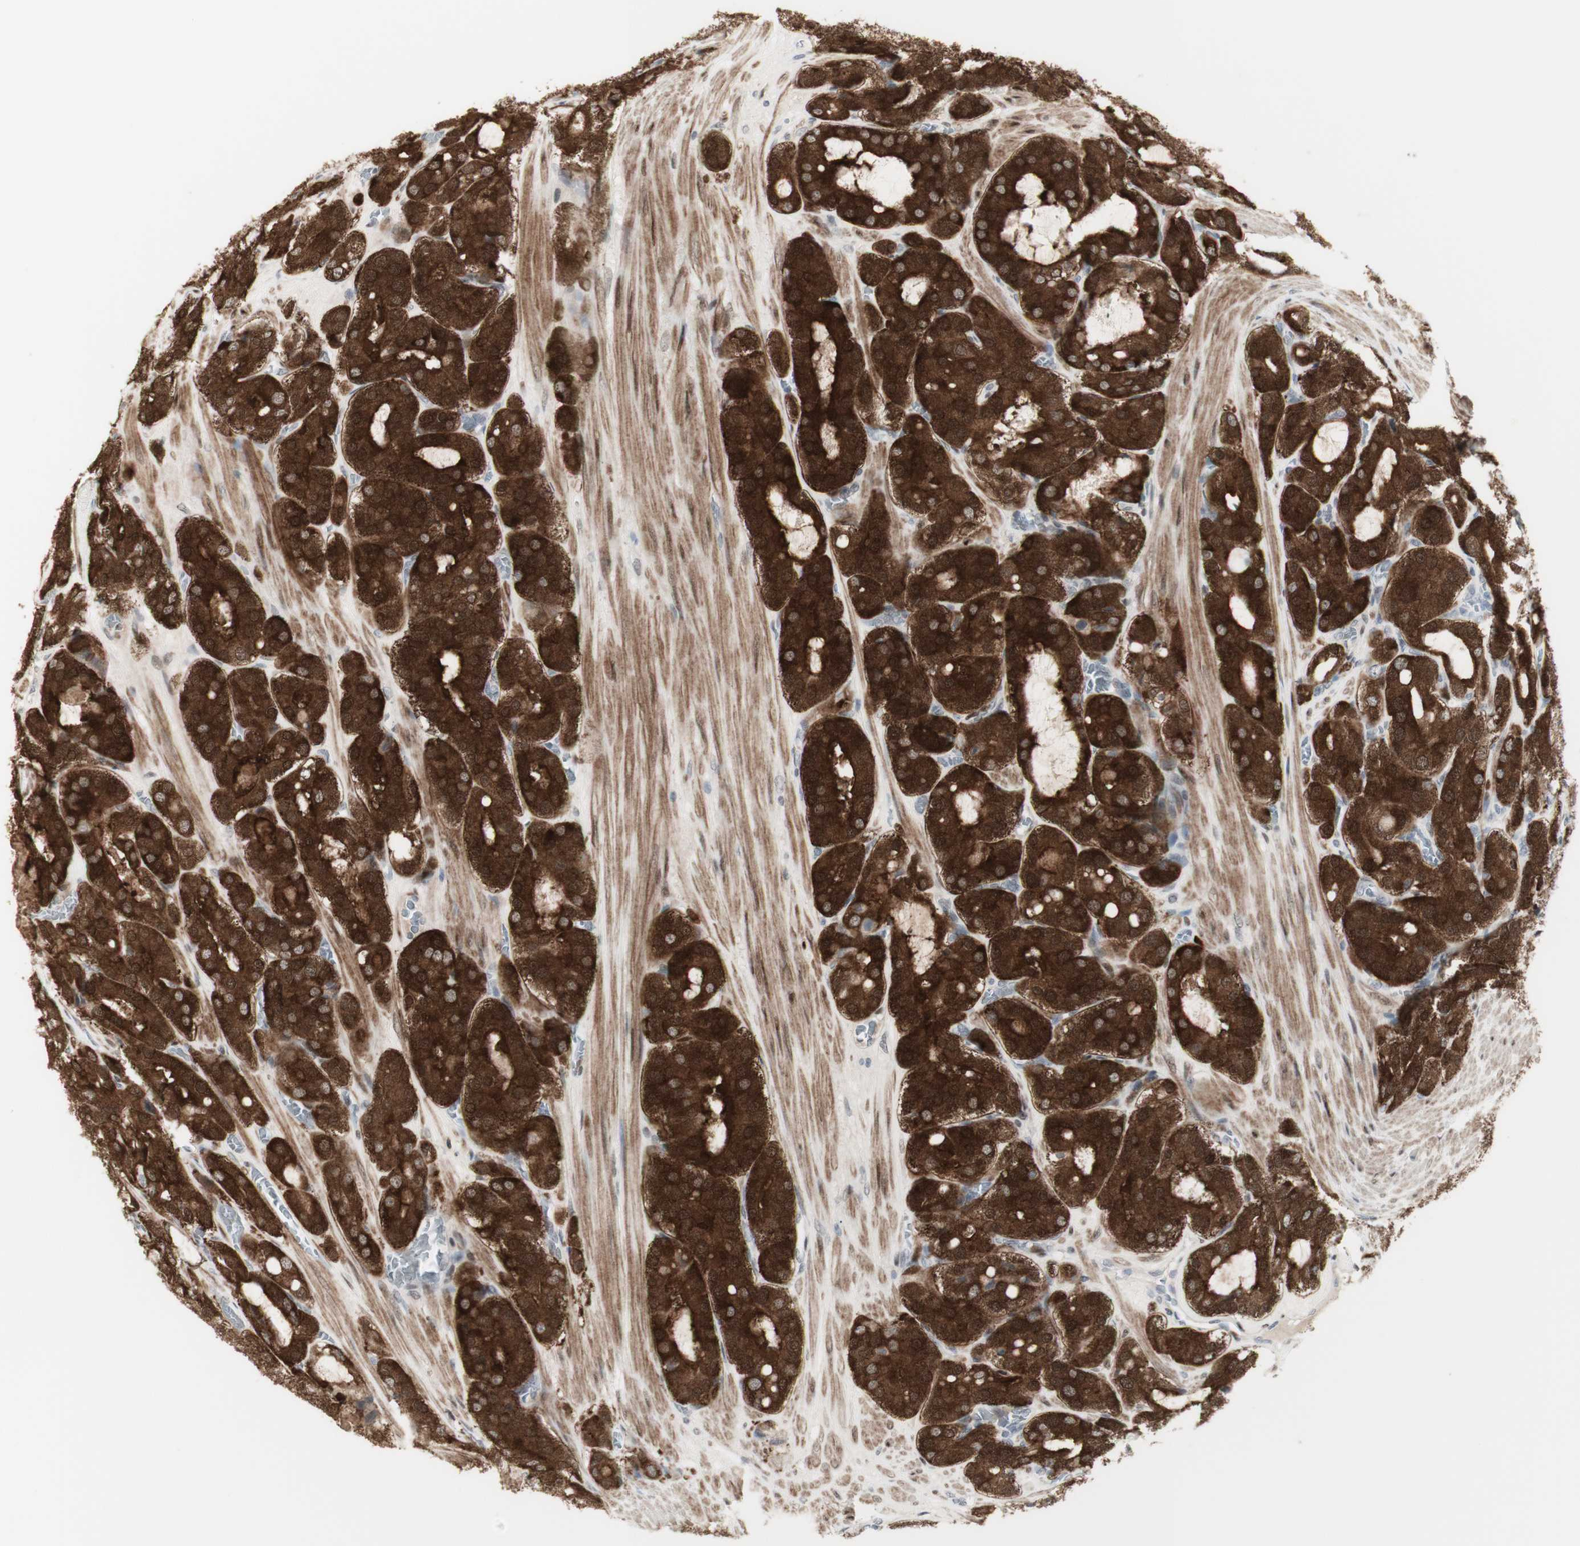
{"staining": {"intensity": "strong", "quantity": ">75%", "location": "cytoplasmic/membranous,nuclear"}, "tissue": "prostate cancer", "cell_type": "Tumor cells", "image_type": "cancer", "snomed": [{"axis": "morphology", "description": "Adenocarcinoma, High grade"}, {"axis": "topography", "description": "Prostate"}], "caption": "Protein analysis of adenocarcinoma (high-grade) (prostate) tissue demonstrates strong cytoplasmic/membranous and nuclear expression in approximately >75% of tumor cells.", "gene": "C1orf116", "patient": {"sex": "male", "age": 65}}